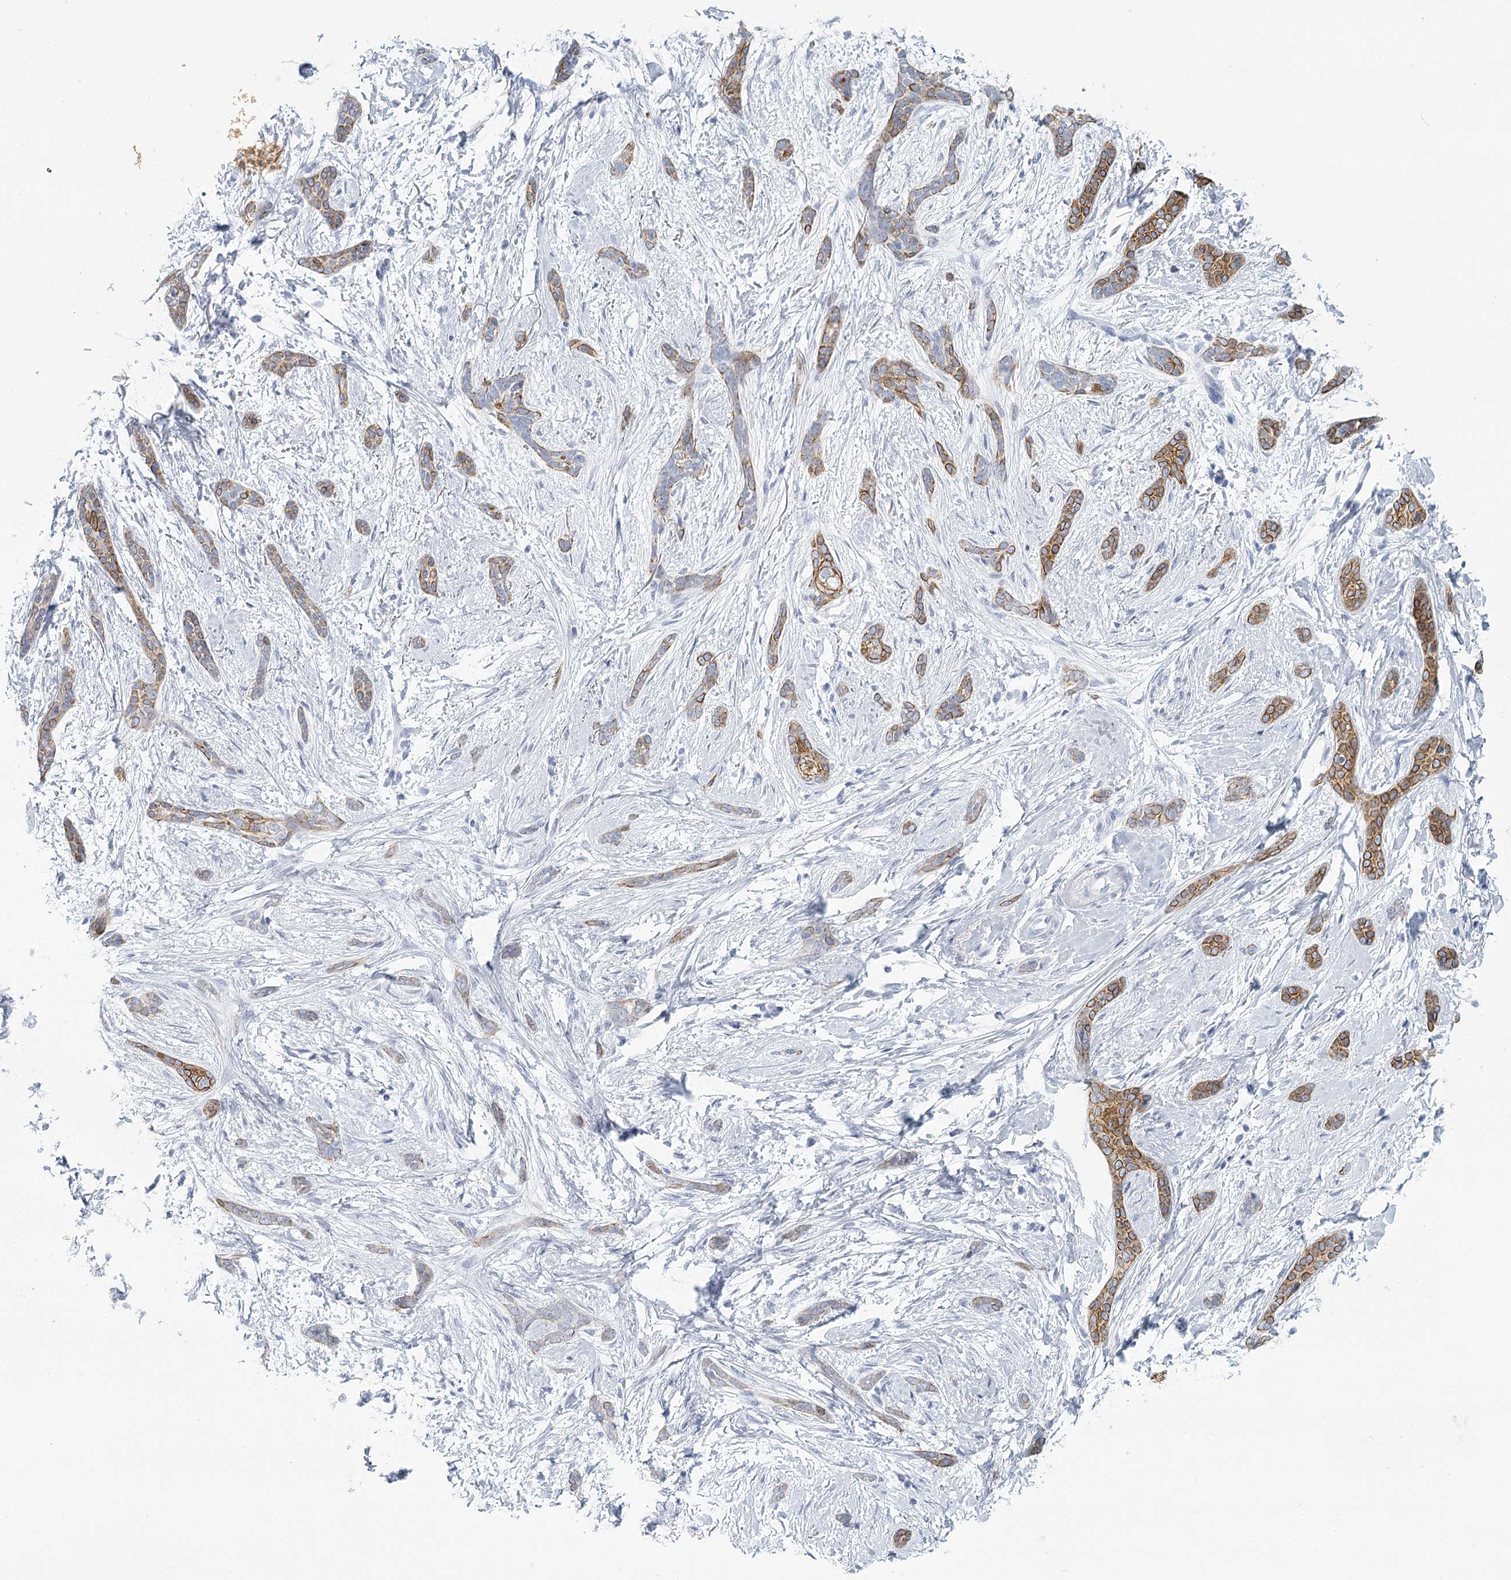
{"staining": {"intensity": "moderate", "quantity": "25%-75%", "location": "cytoplasmic/membranous"}, "tissue": "skin cancer", "cell_type": "Tumor cells", "image_type": "cancer", "snomed": [{"axis": "morphology", "description": "Basal cell carcinoma"}, {"axis": "morphology", "description": "Adnexal tumor, benign"}, {"axis": "topography", "description": "Skin"}], "caption": "Approximately 25%-75% of tumor cells in skin cancer exhibit moderate cytoplasmic/membranous protein positivity as visualized by brown immunohistochemical staining.", "gene": "WNT8B", "patient": {"sex": "female", "age": 42}}